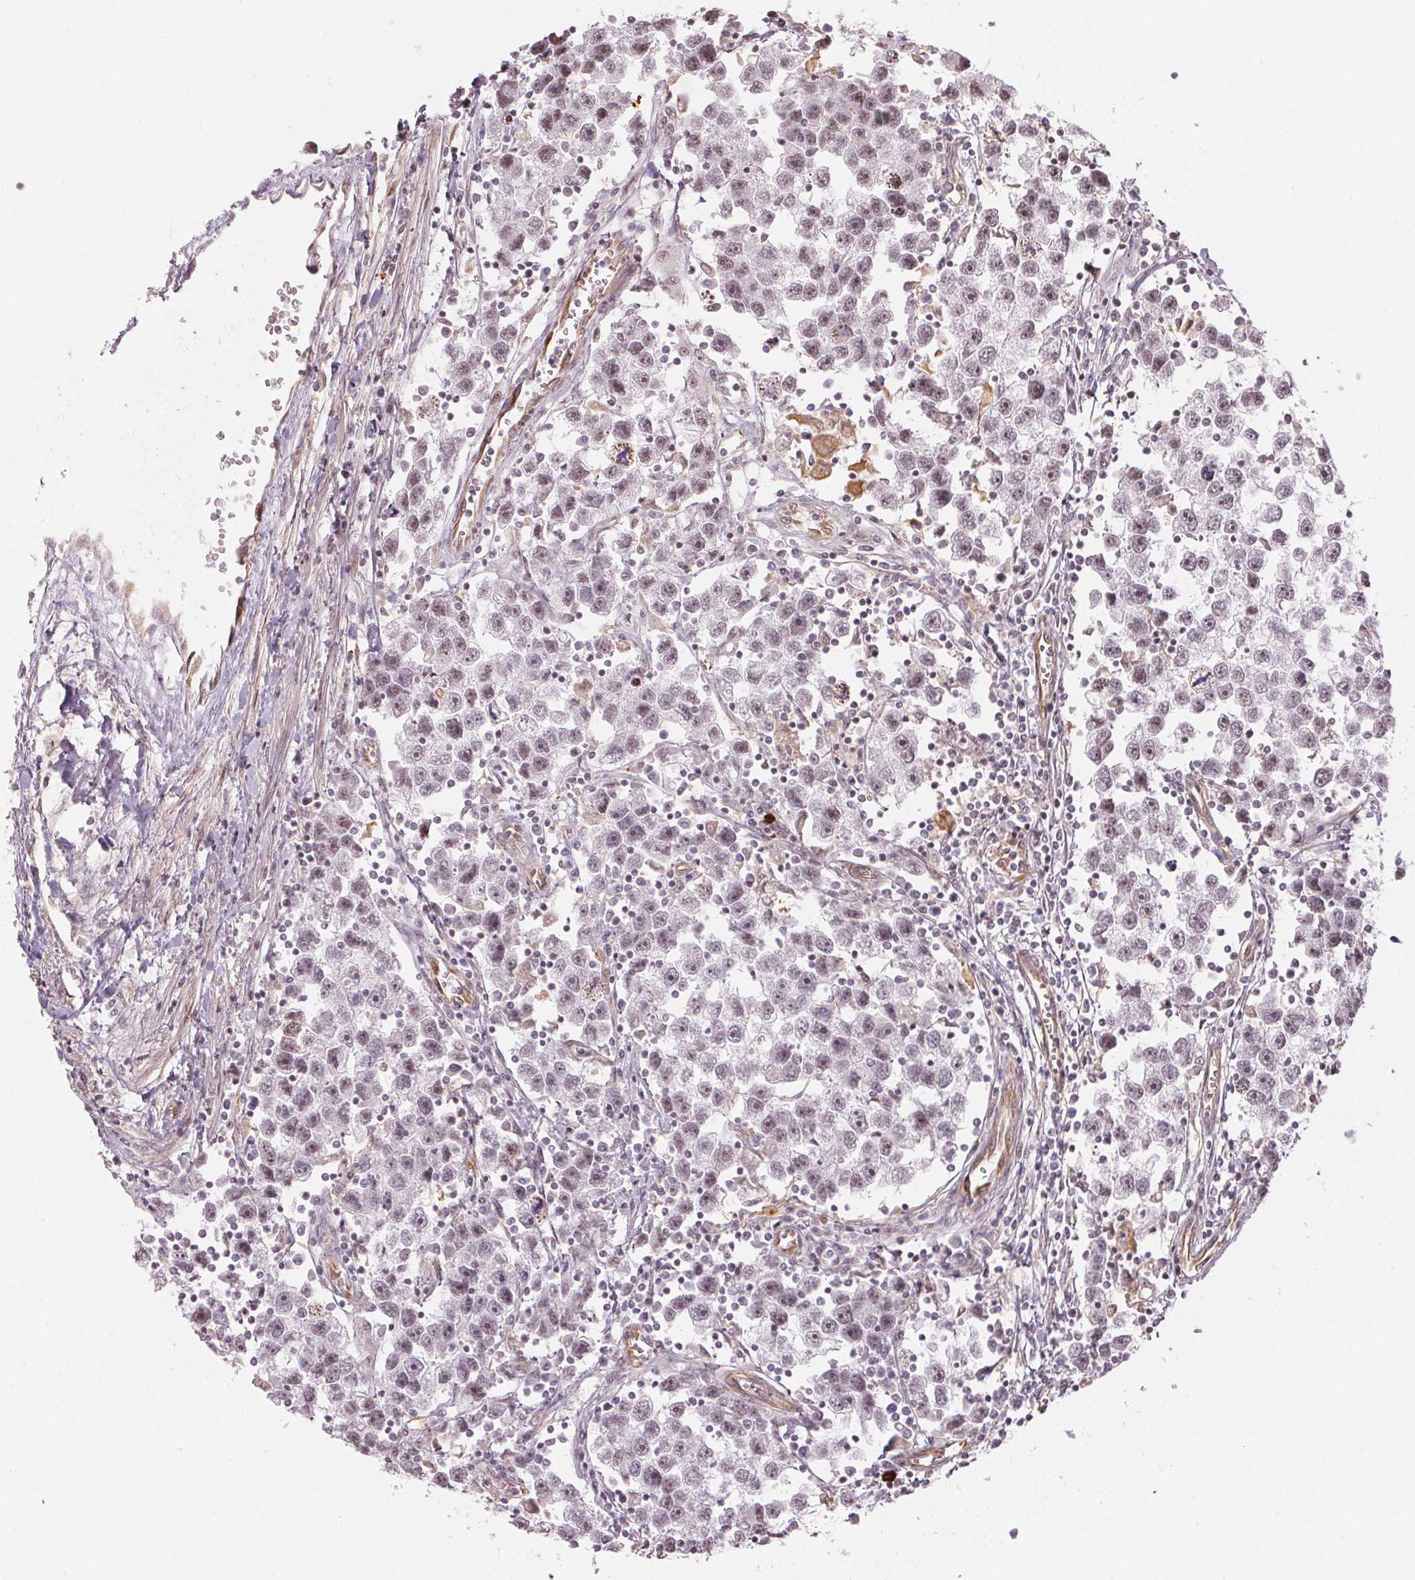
{"staining": {"intensity": "weak", "quantity": "<25%", "location": "nuclear"}, "tissue": "testis cancer", "cell_type": "Tumor cells", "image_type": "cancer", "snomed": [{"axis": "morphology", "description": "Seminoma, NOS"}, {"axis": "topography", "description": "Testis"}], "caption": "The micrograph displays no staining of tumor cells in seminoma (testis). (DAB immunohistochemistry with hematoxylin counter stain).", "gene": "FOXR2", "patient": {"sex": "male", "age": 30}}